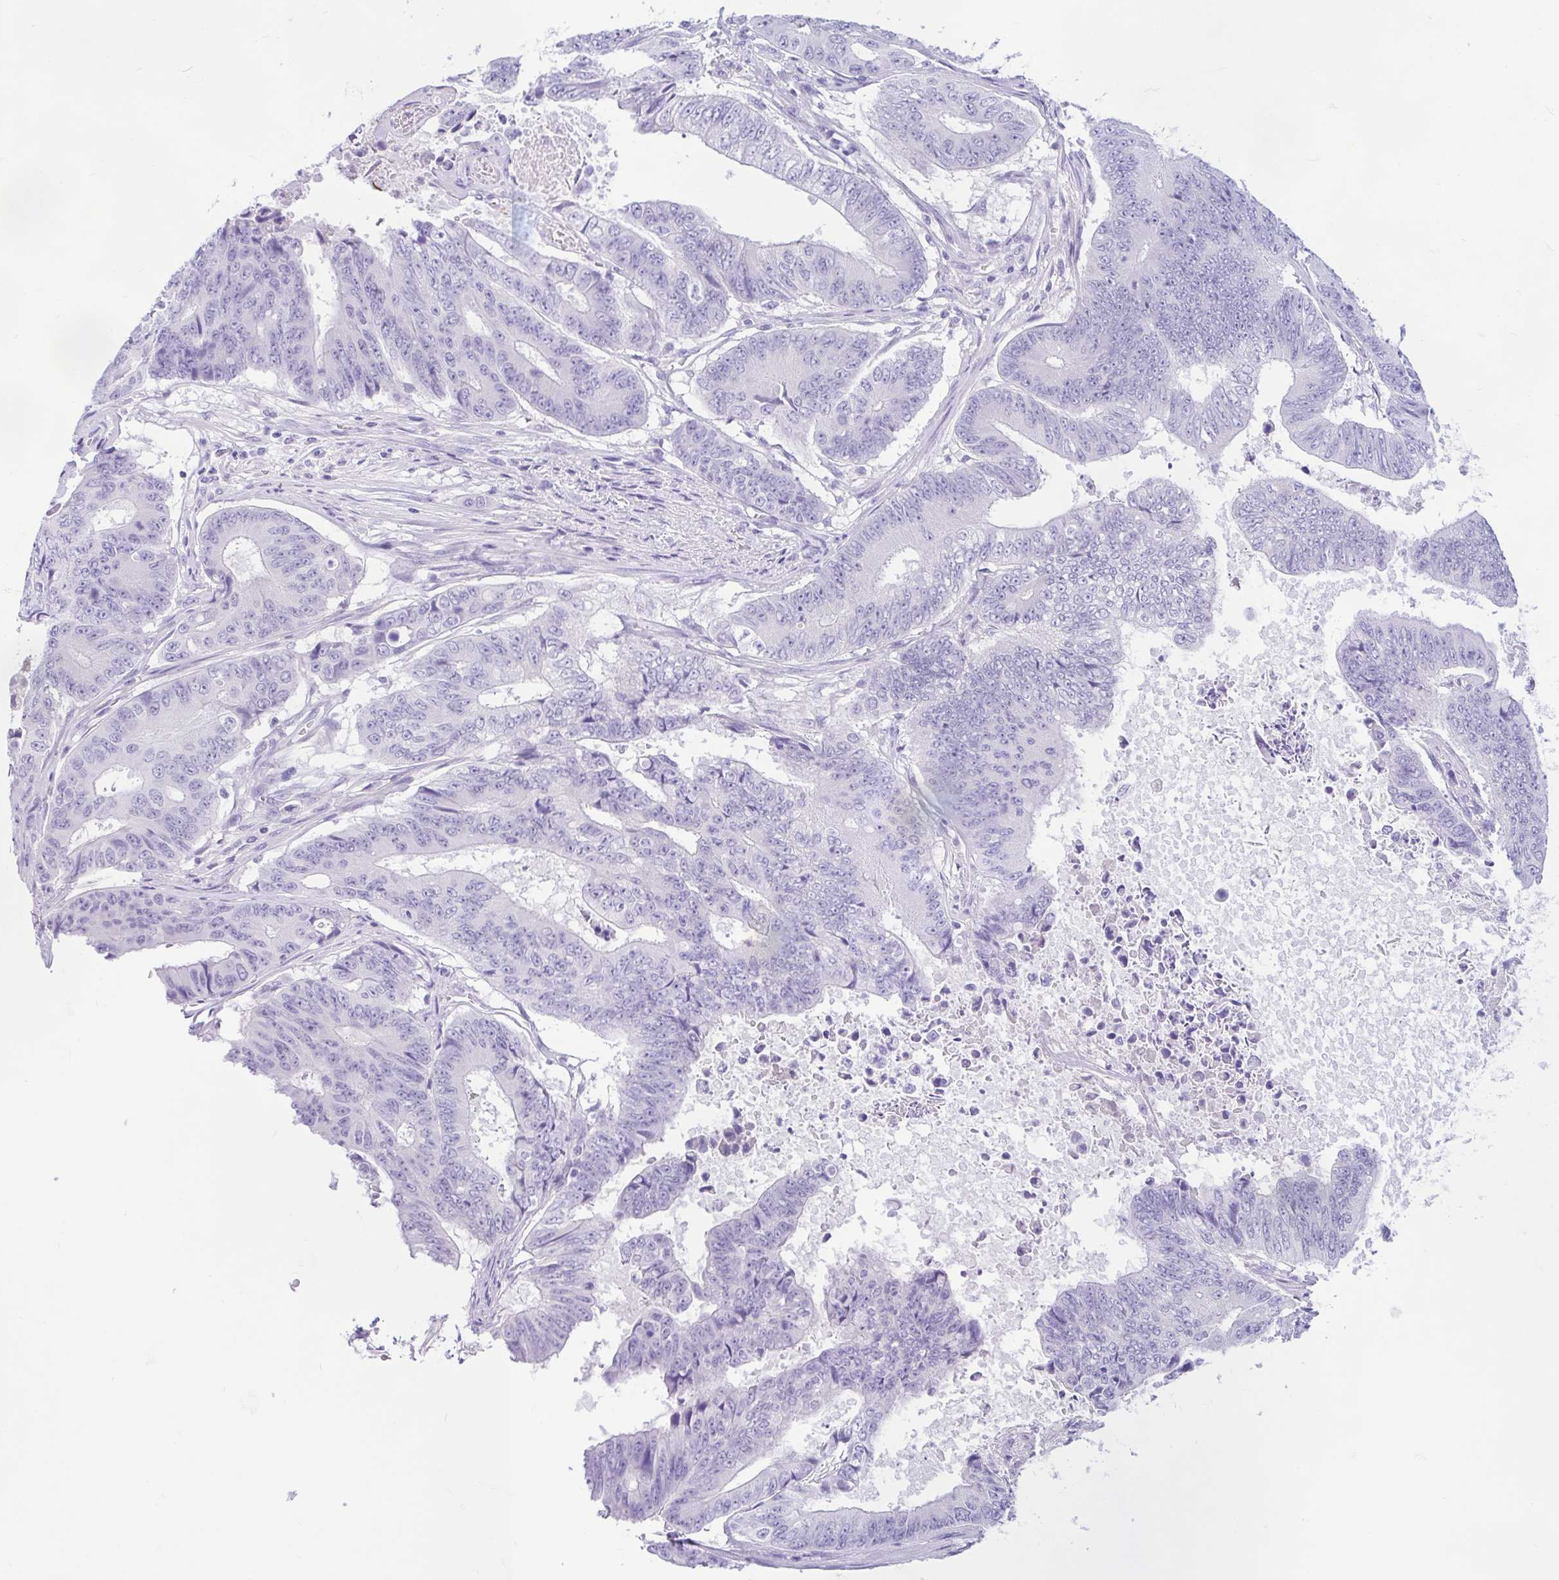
{"staining": {"intensity": "negative", "quantity": "none", "location": "none"}, "tissue": "colorectal cancer", "cell_type": "Tumor cells", "image_type": "cancer", "snomed": [{"axis": "morphology", "description": "Adenocarcinoma, NOS"}, {"axis": "topography", "description": "Colon"}], "caption": "High power microscopy image of an immunohistochemistry (IHC) micrograph of colorectal cancer (adenocarcinoma), revealing no significant expression in tumor cells.", "gene": "ZNF319", "patient": {"sex": "female", "age": 48}}